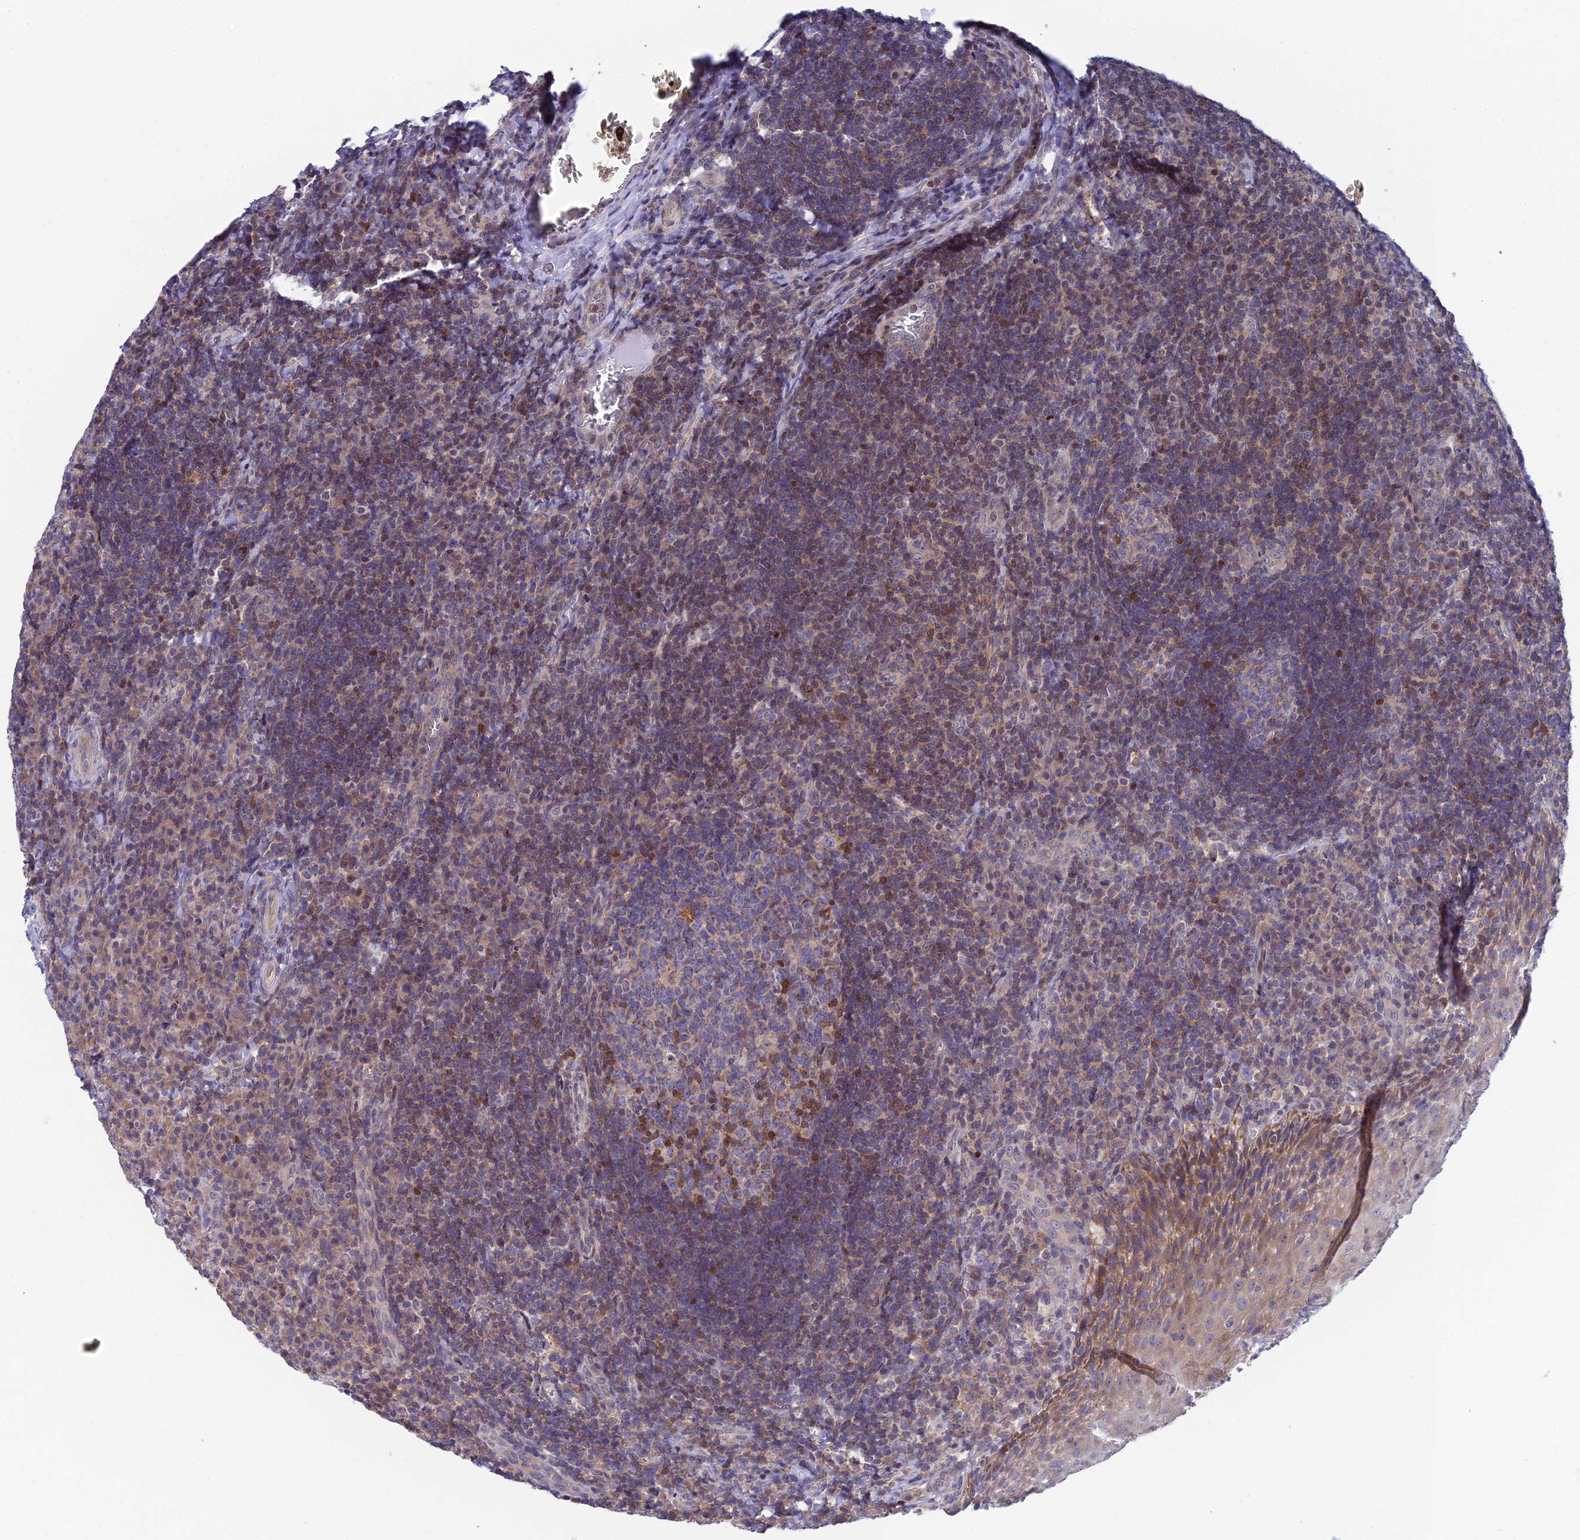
{"staining": {"intensity": "moderate", "quantity": "25%-75%", "location": "cytoplasmic/membranous,nuclear"}, "tissue": "tonsil", "cell_type": "Germinal center cells", "image_type": "normal", "snomed": [{"axis": "morphology", "description": "Normal tissue, NOS"}, {"axis": "topography", "description": "Tonsil"}], "caption": "About 25%-75% of germinal center cells in unremarkable human tonsil display moderate cytoplasmic/membranous,nuclear protein positivity as visualized by brown immunohistochemical staining.", "gene": "ELOA2", "patient": {"sex": "male", "age": 17}}